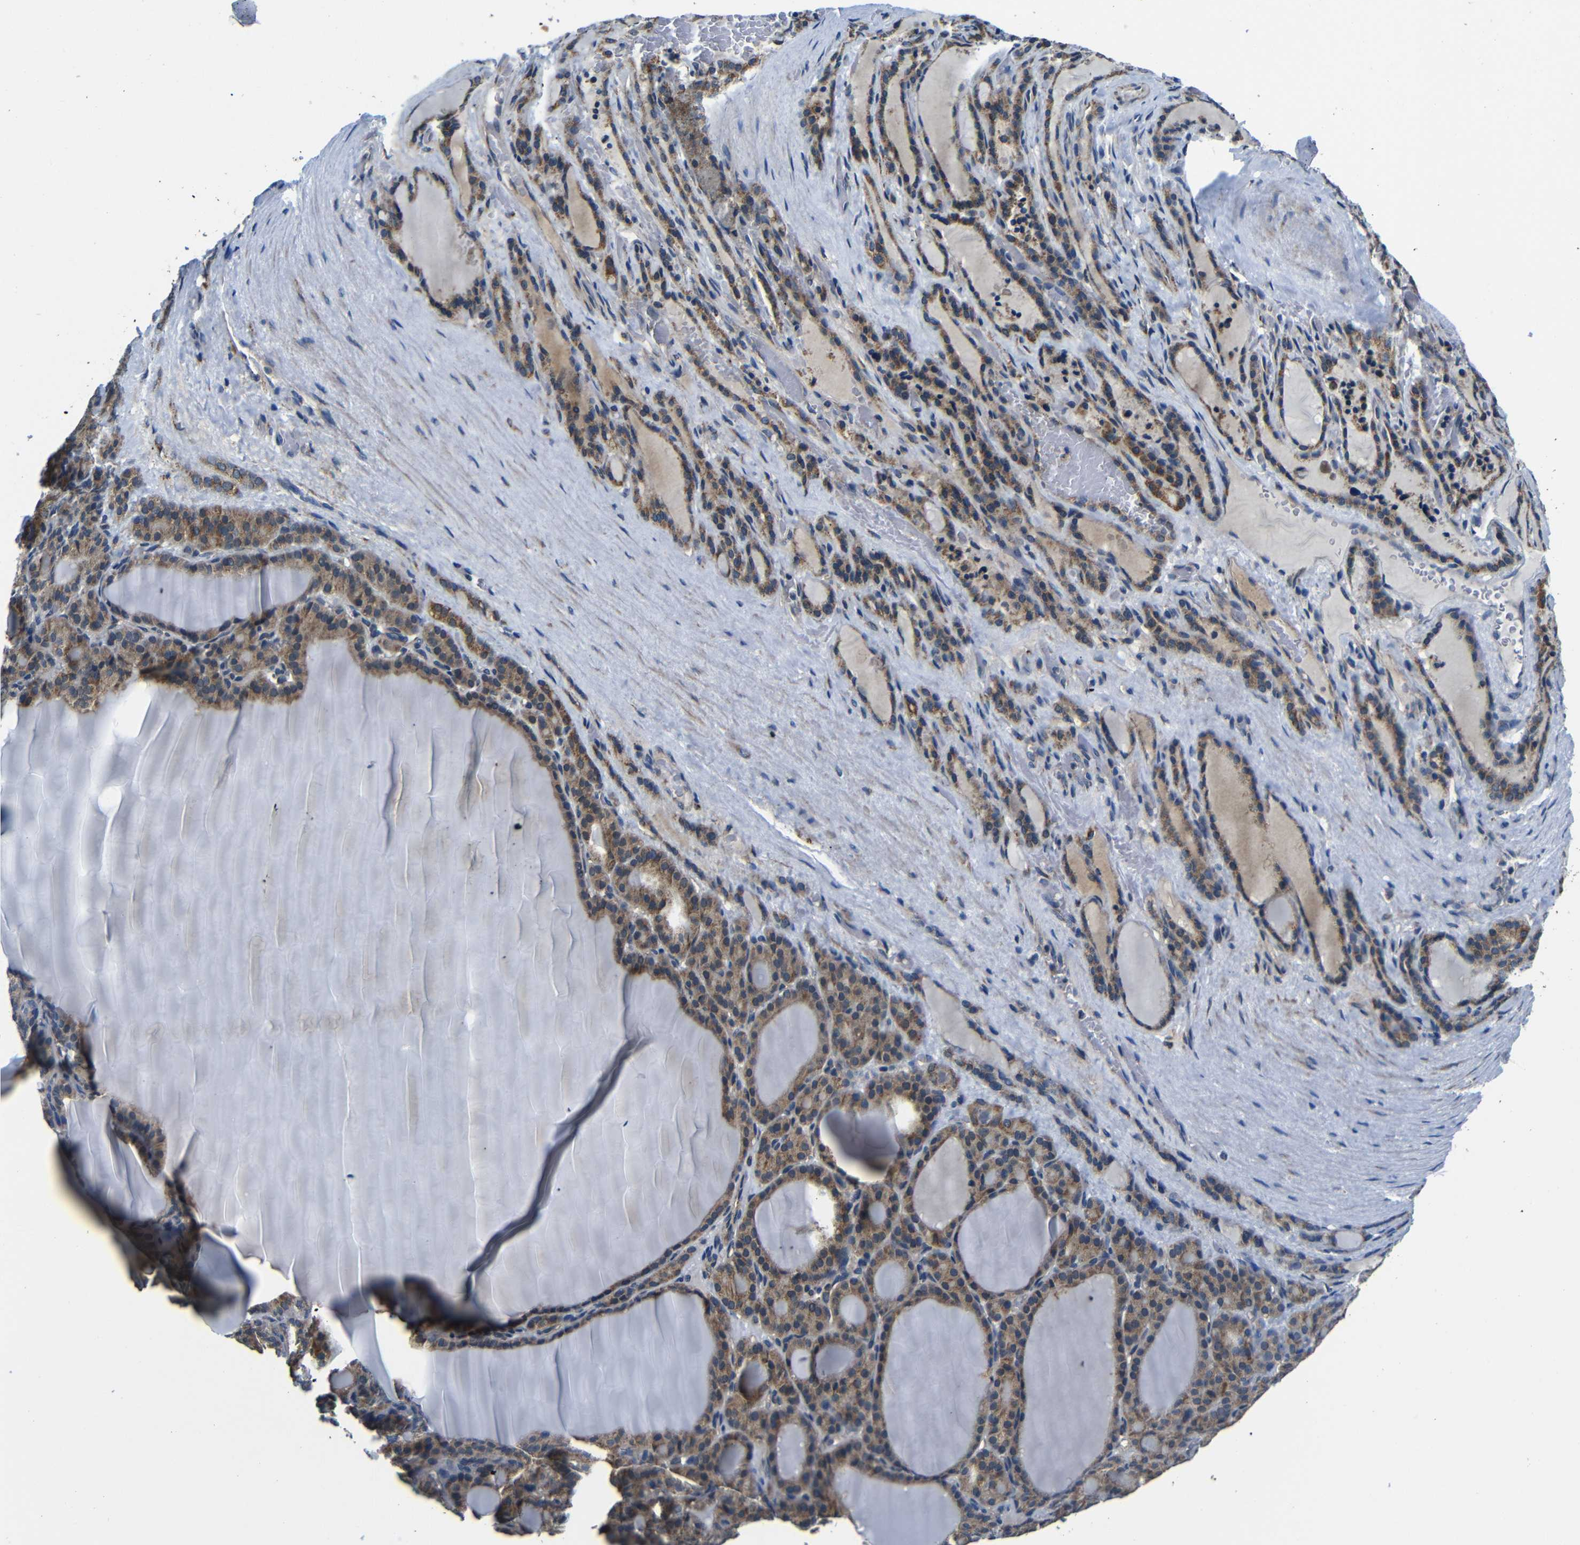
{"staining": {"intensity": "moderate", "quantity": ">75%", "location": "cytoplasmic/membranous"}, "tissue": "thyroid gland", "cell_type": "Glandular cells", "image_type": "normal", "snomed": [{"axis": "morphology", "description": "Normal tissue, NOS"}, {"axis": "topography", "description": "Thyroid gland"}], "caption": "Glandular cells exhibit medium levels of moderate cytoplasmic/membranous staining in approximately >75% of cells in unremarkable thyroid gland. (IHC, brightfield microscopy, high magnification).", "gene": "FKBP14", "patient": {"sex": "female", "age": 28}}